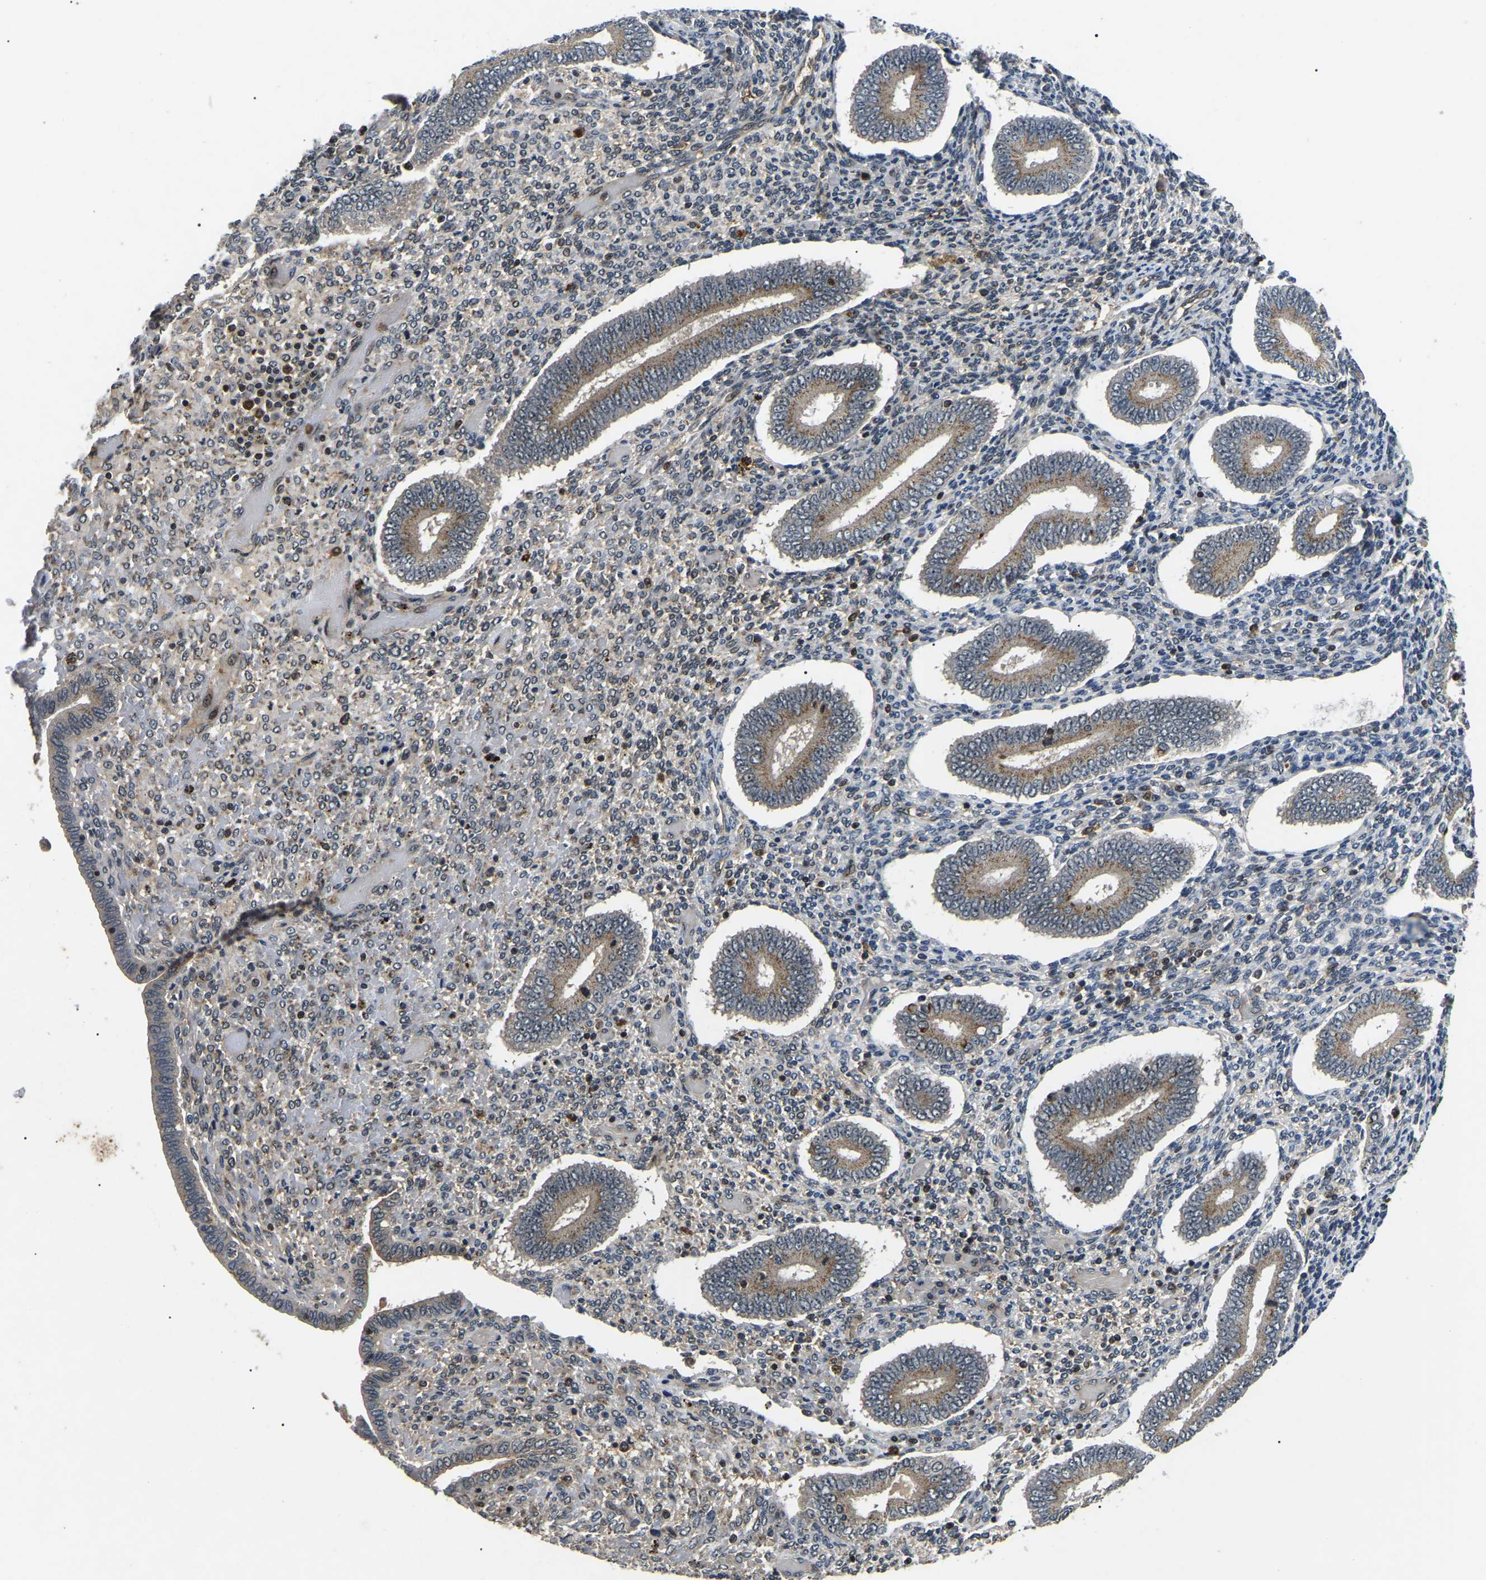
{"staining": {"intensity": "moderate", "quantity": "<25%", "location": "cytoplasmic/membranous"}, "tissue": "endometrium", "cell_type": "Cells in endometrial stroma", "image_type": "normal", "snomed": [{"axis": "morphology", "description": "Normal tissue, NOS"}, {"axis": "topography", "description": "Endometrium"}], "caption": "Brown immunohistochemical staining in benign human endometrium shows moderate cytoplasmic/membranous staining in approximately <25% of cells in endometrial stroma. (brown staining indicates protein expression, while blue staining denotes nuclei).", "gene": "RBM28", "patient": {"sex": "female", "age": 42}}